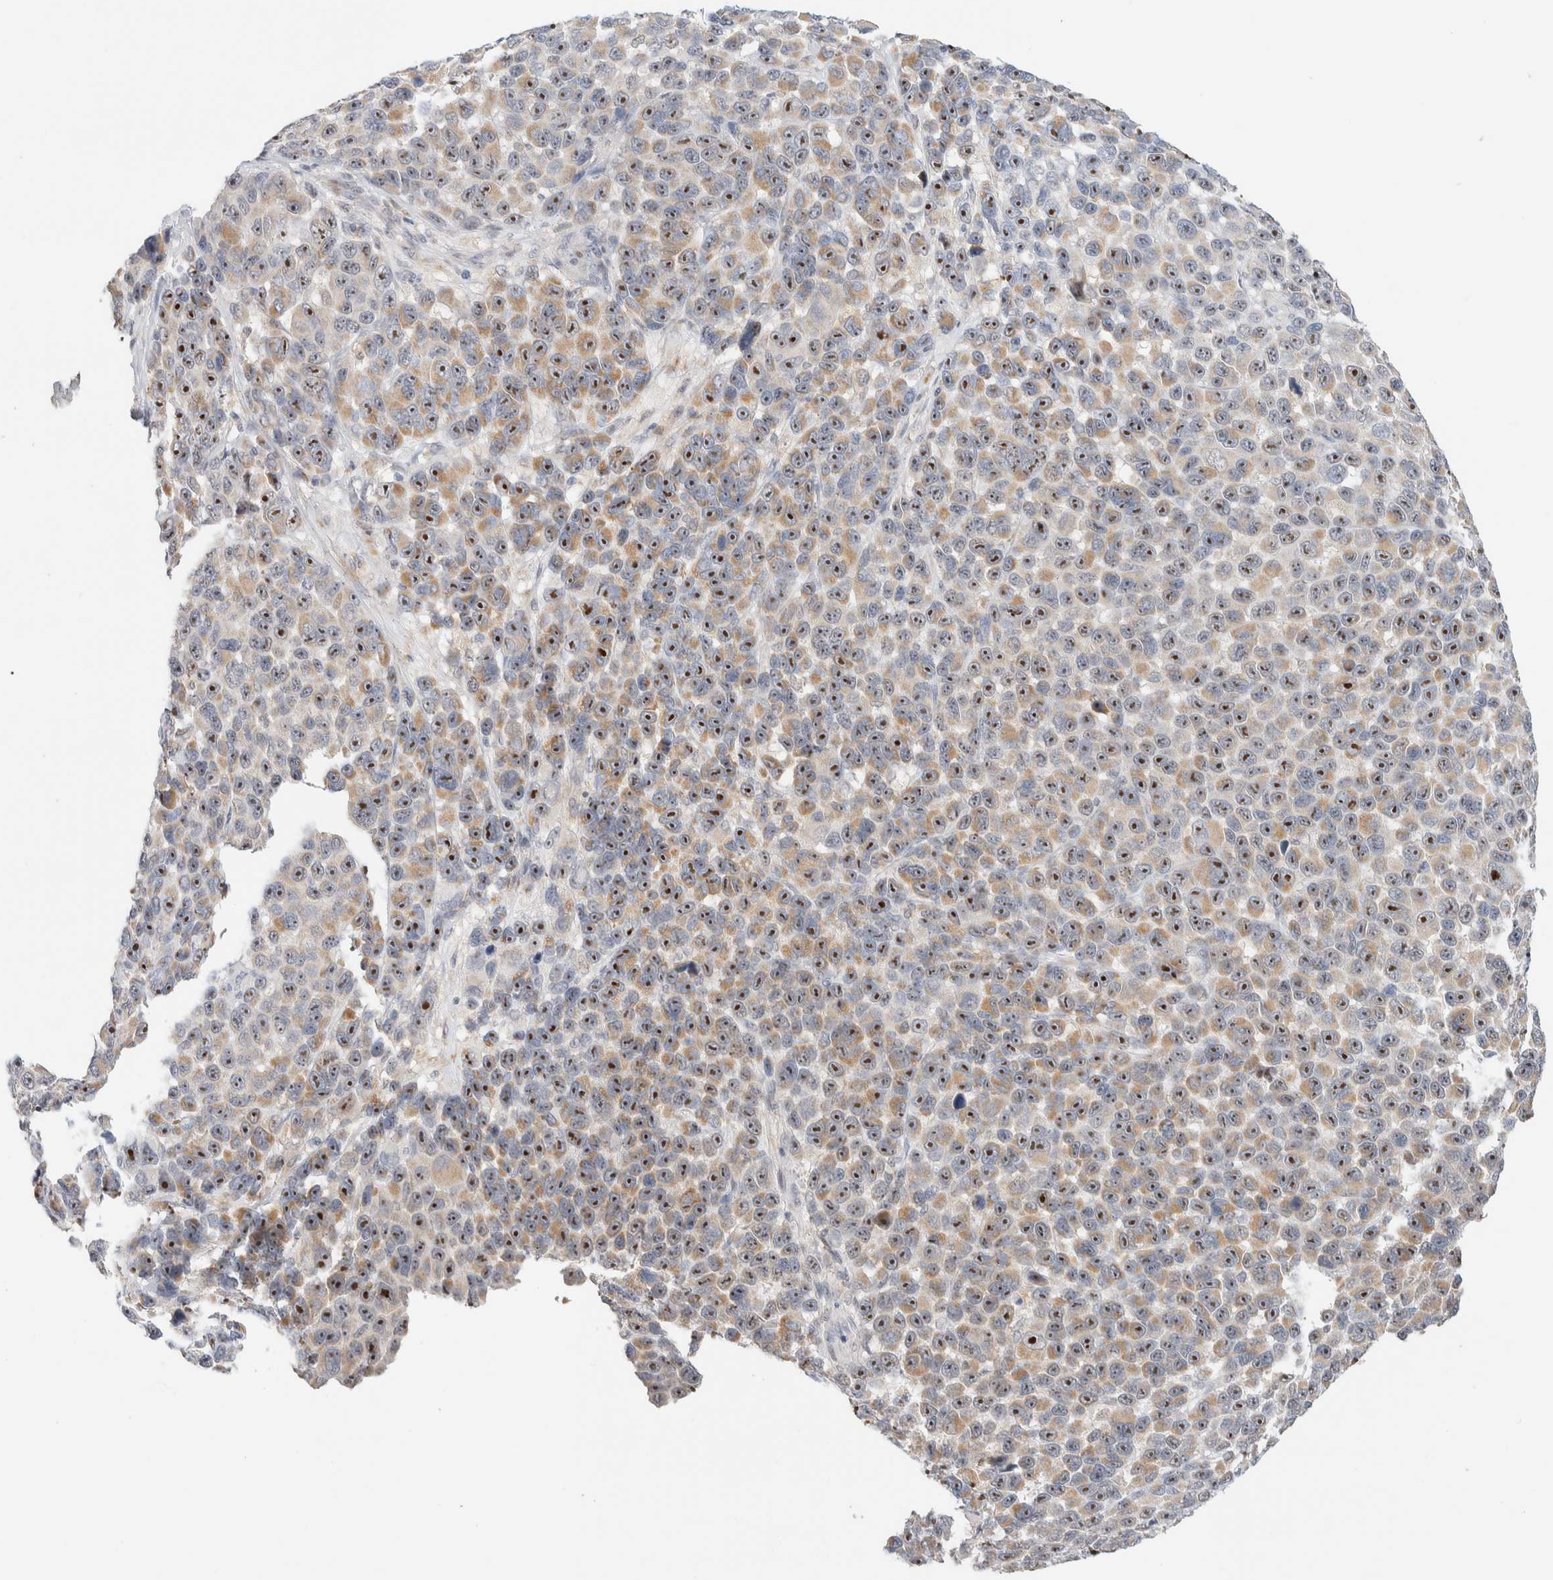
{"staining": {"intensity": "moderate", "quantity": ">75%", "location": "nuclear"}, "tissue": "melanoma", "cell_type": "Tumor cells", "image_type": "cancer", "snomed": [{"axis": "morphology", "description": "Malignant melanoma, NOS"}, {"axis": "topography", "description": "Skin"}], "caption": "A medium amount of moderate nuclear positivity is identified in about >75% of tumor cells in malignant melanoma tissue.", "gene": "HDHD3", "patient": {"sex": "male", "age": 53}}